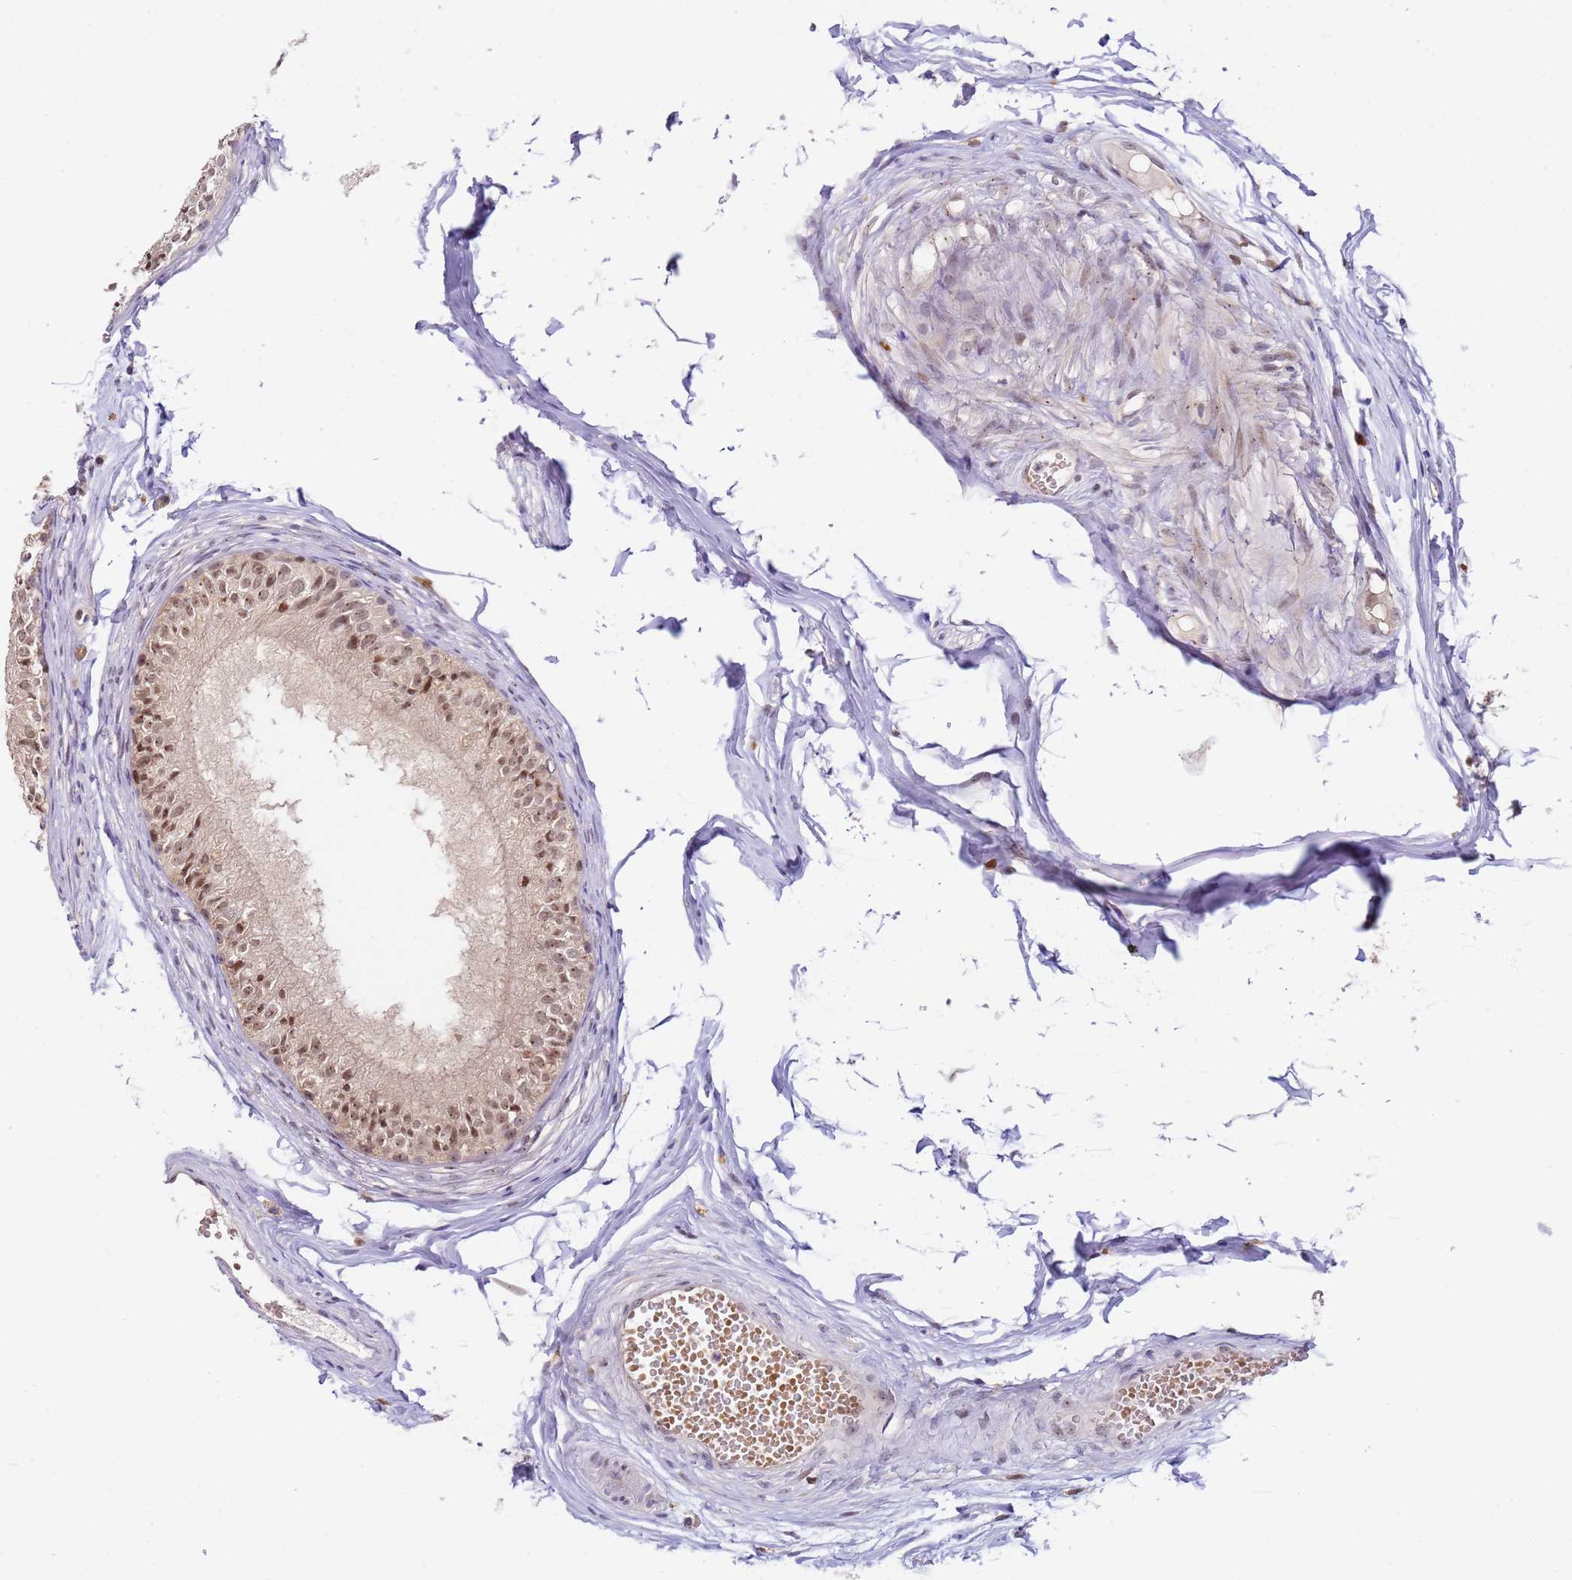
{"staining": {"intensity": "moderate", "quantity": ">75%", "location": "nuclear"}, "tissue": "epididymis", "cell_type": "Glandular cells", "image_type": "normal", "snomed": [{"axis": "morphology", "description": "Normal tissue, NOS"}, {"axis": "morphology", "description": "Seminoma in situ"}, {"axis": "topography", "description": "Testis"}, {"axis": "topography", "description": "Epididymis"}], "caption": "Unremarkable epididymis shows moderate nuclear positivity in about >75% of glandular cells, visualized by immunohistochemistry. The staining is performed using DAB (3,3'-diaminobenzidine) brown chromogen to label protein expression. The nuclei are counter-stained blue using hematoxylin.", "gene": "LGALSL", "patient": {"sex": "male", "age": 28}}